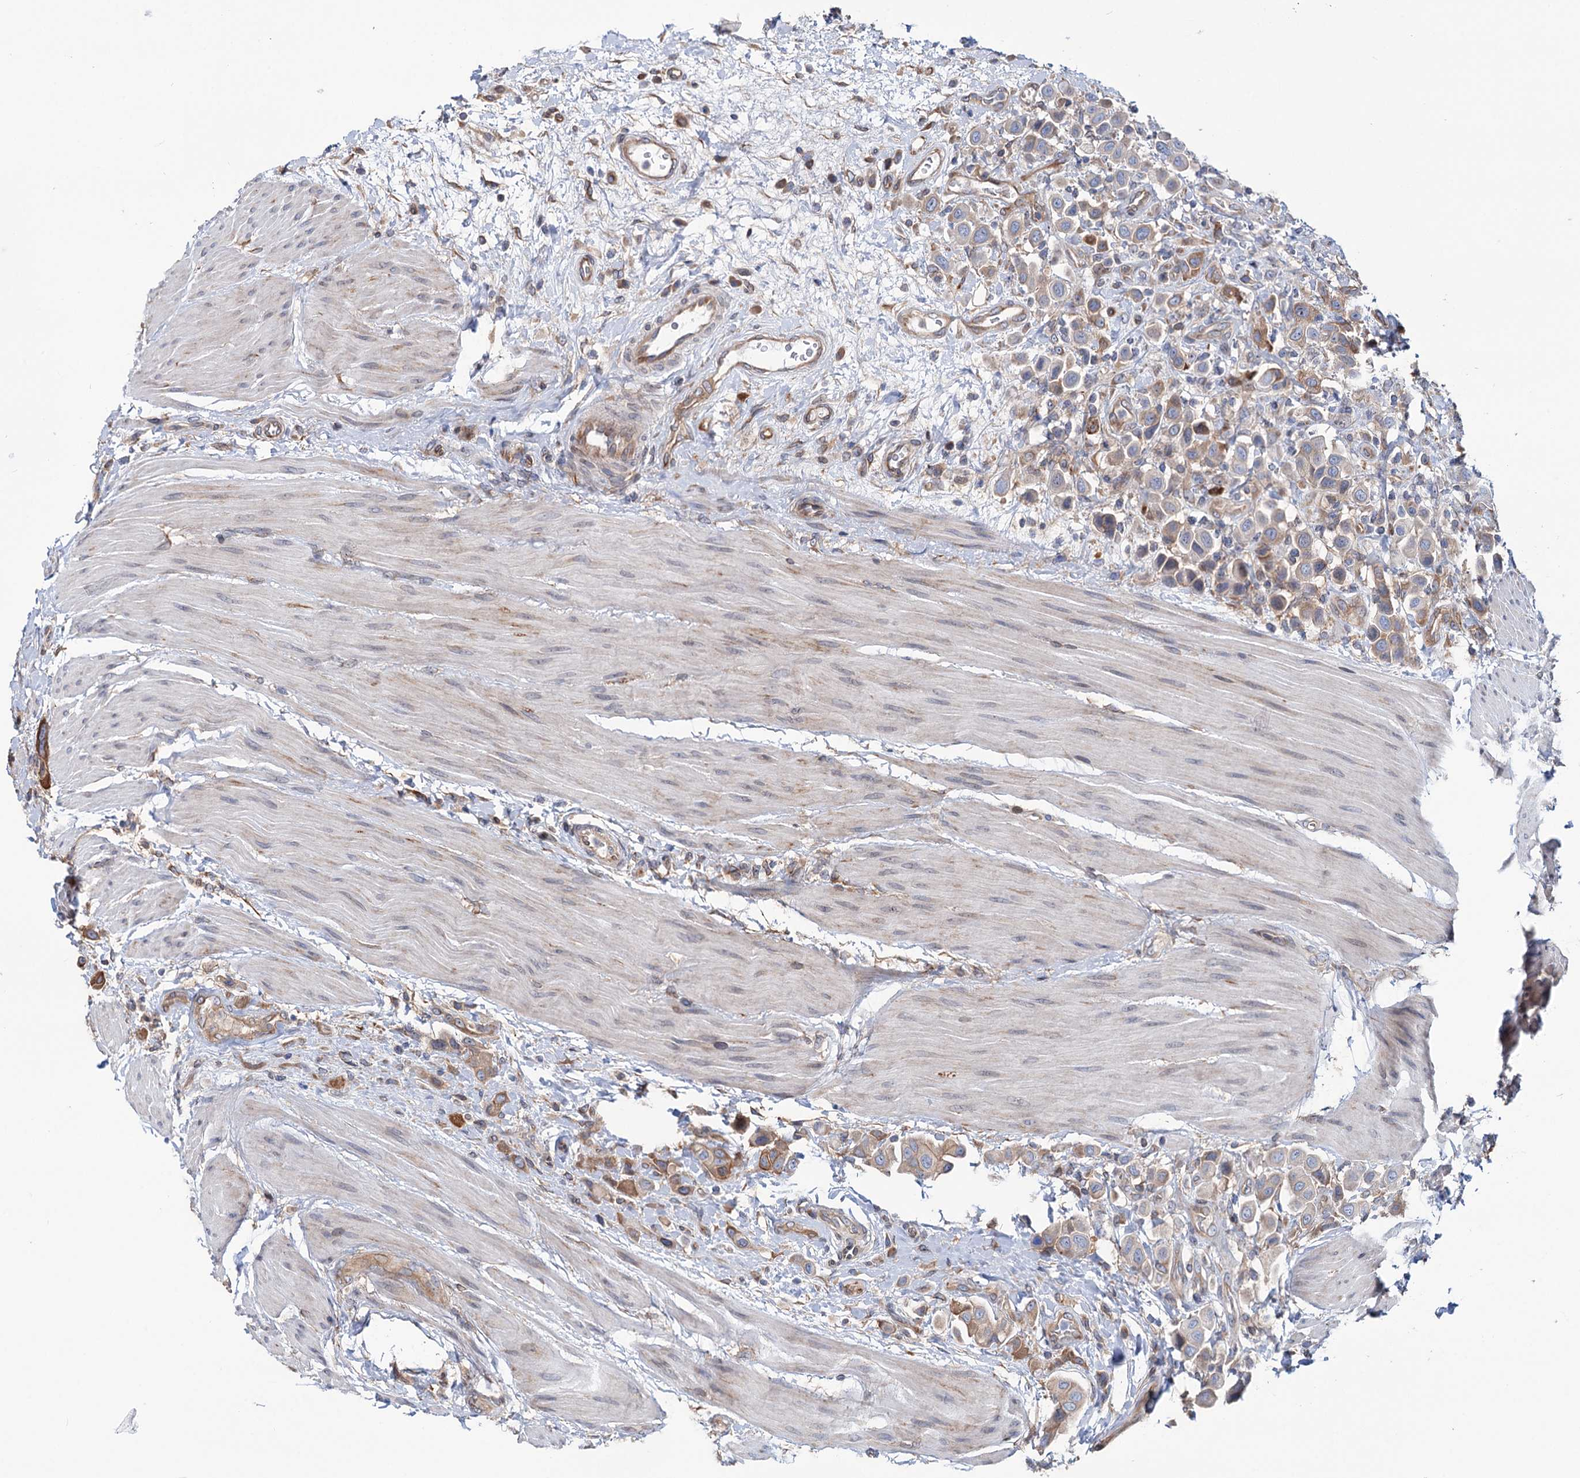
{"staining": {"intensity": "moderate", "quantity": ">75%", "location": "cytoplasmic/membranous"}, "tissue": "urothelial cancer", "cell_type": "Tumor cells", "image_type": "cancer", "snomed": [{"axis": "morphology", "description": "Urothelial carcinoma, High grade"}, {"axis": "topography", "description": "Urinary bladder"}], "caption": "High-grade urothelial carcinoma stained with a brown dye exhibits moderate cytoplasmic/membranous positive staining in approximately >75% of tumor cells.", "gene": "PTDSS2", "patient": {"sex": "male", "age": 50}}